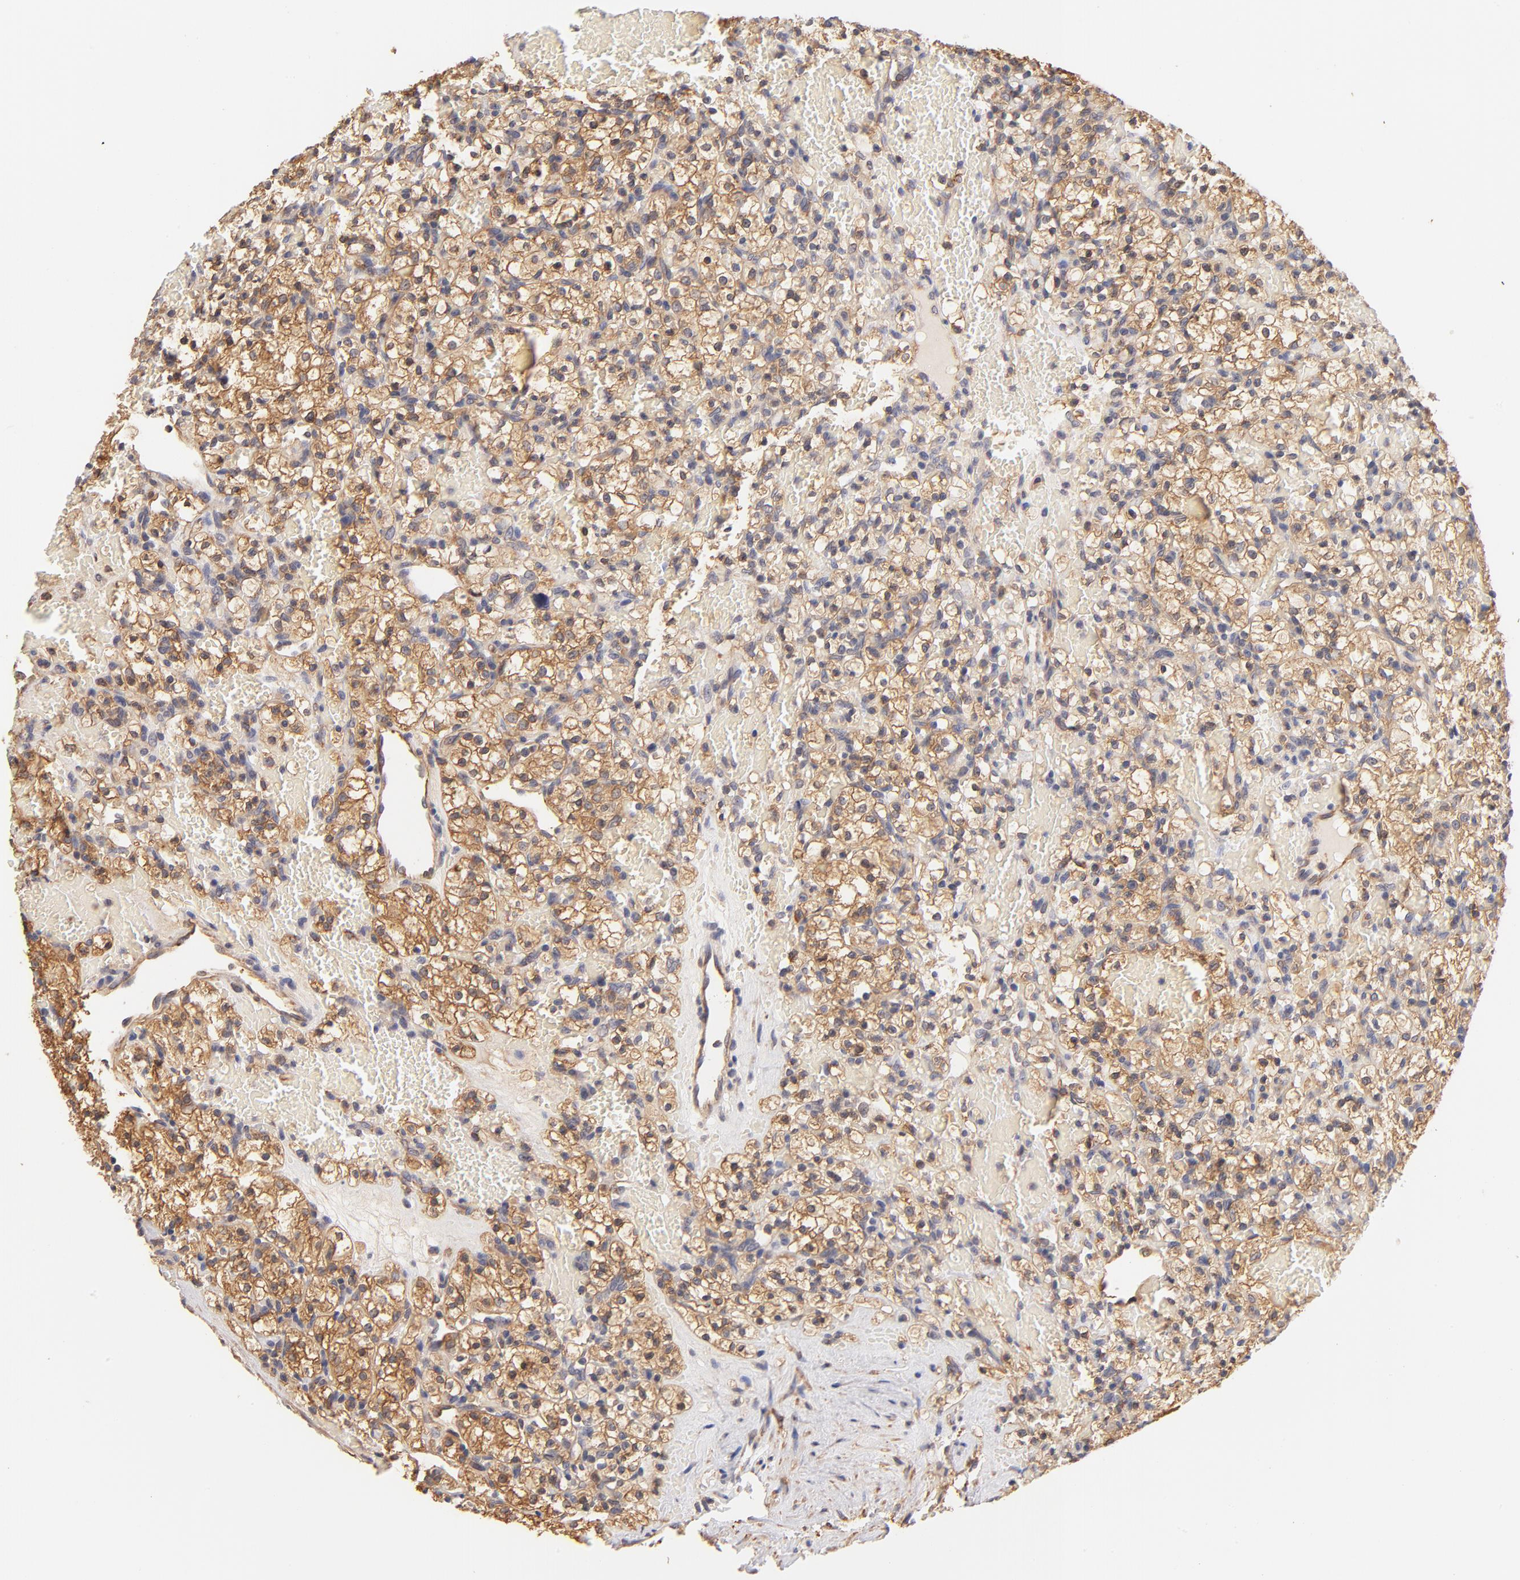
{"staining": {"intensity": "moderate", "quantity": ">75%", "location": "cytoplasmic/membranous"}, "tissue": "renal cancer", "cell_type": "Tumor cells", "image_type": "cancer", "snomed": [{"axis": "morphology", "description": "Adenocarcinoma, NOS"}, {"axis": "topography", "description": "Kidney"}], "caption": "Adenocarcinoma (renal) tissue demonstrates moderate cytoplasmic/membranous positivity in approximately >75% of tumor cells", "gene": "FCMR", "patient": {"sex": "female", "age": 60}}